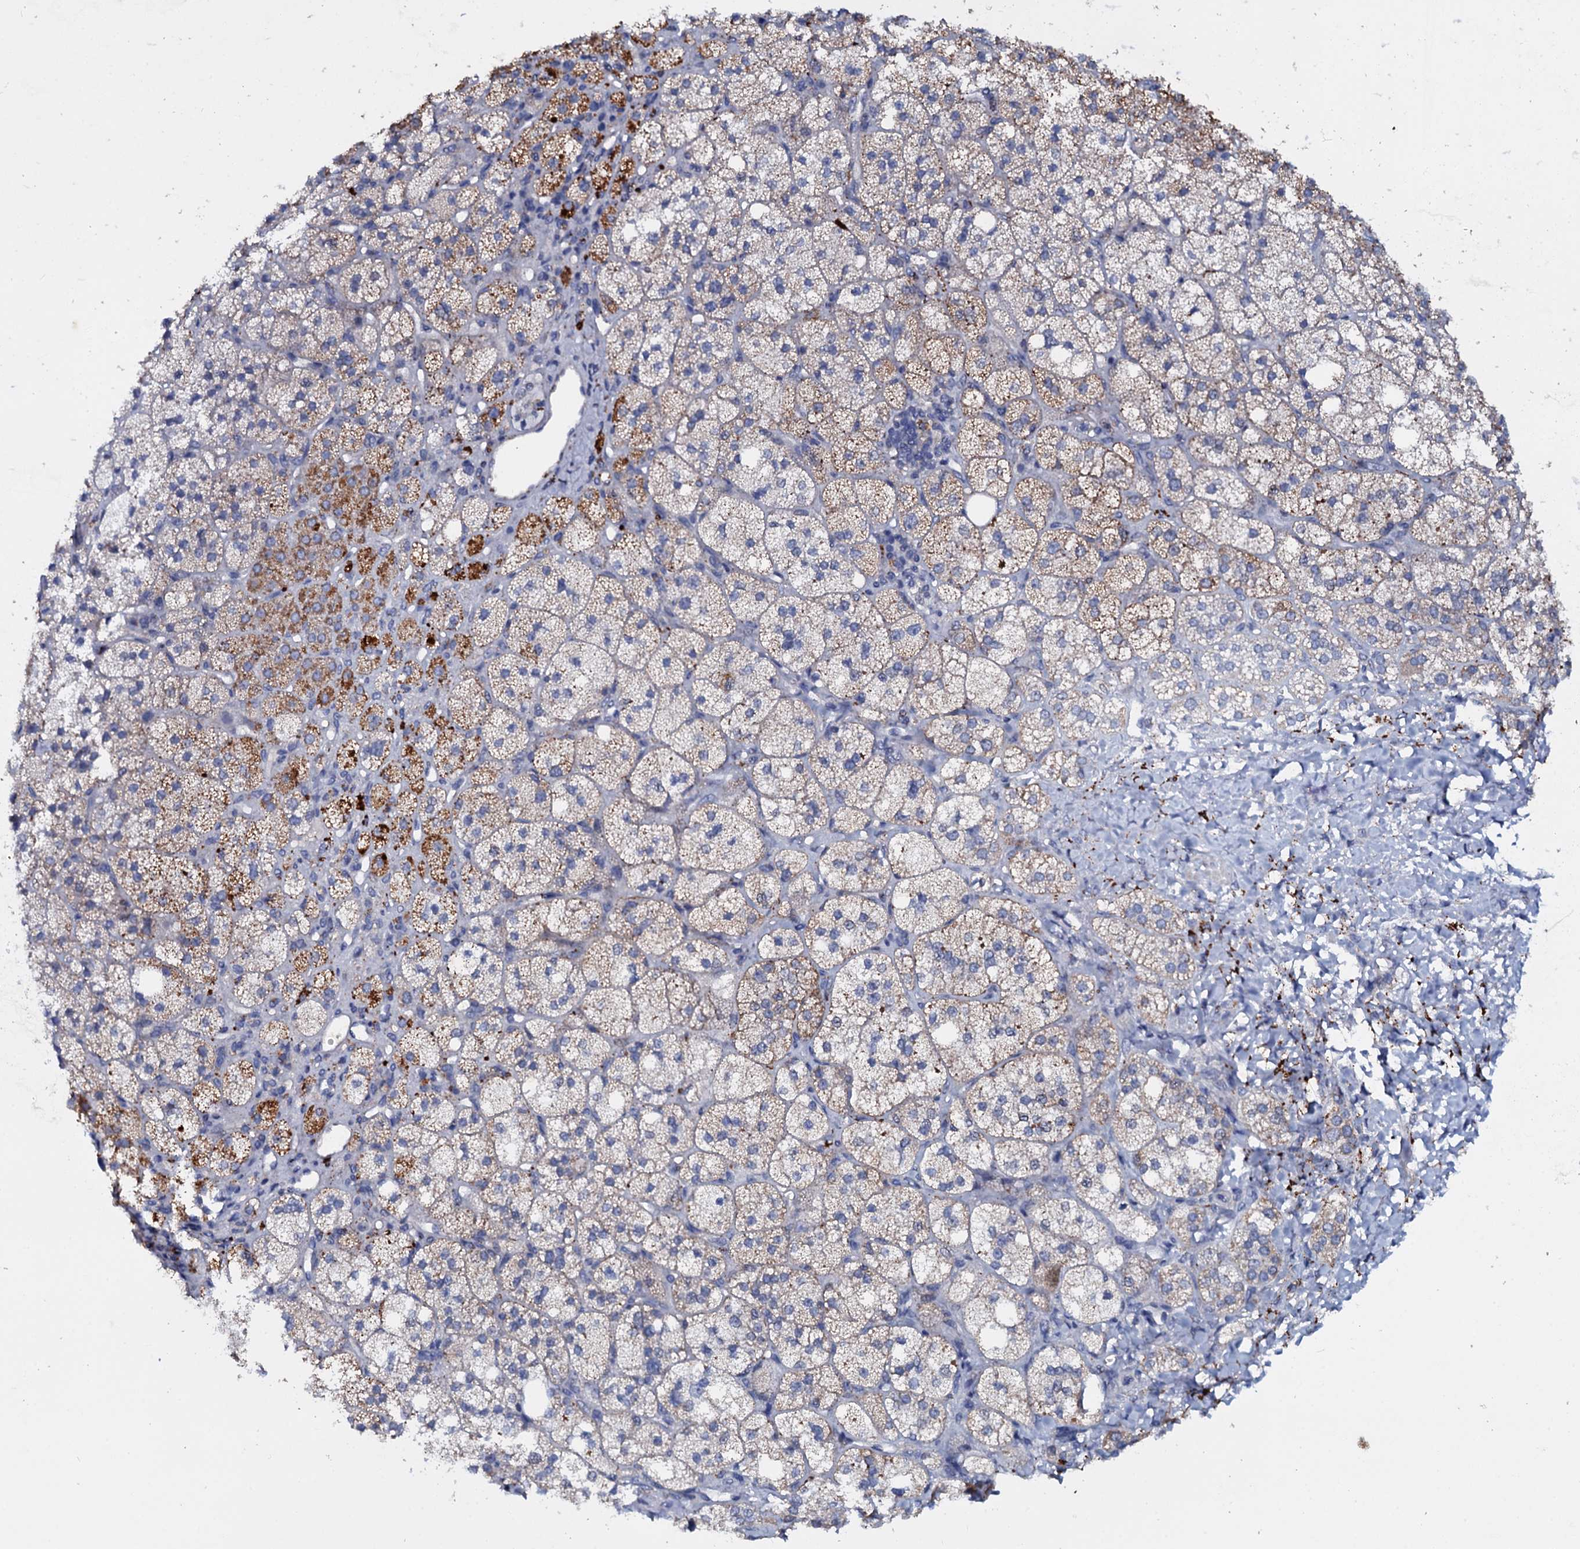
{"staining": {"intensity": "moderate", "quantity": "25%-75%", "location": "cytoplasmic/membranous"}, "tissue": "adrenal gland", "cell_type": "Glandular cells", "image_type": "normal", "snomed": [{"axis": "morphology", "description": "Normal tissue, NOS"}, {"axis": "topography", "description": "Adrenal gland"}], "caption": "Brown immunohistochemical staining in benign adrenal gland reveals moderate cytoplasmic/membranous positivity in about 25%-75% of glandular cells. The staining was performed using DAB, with brown indicating positive protein expression. Nuclei are stained blue with hematoxylin.", "gene": "SLC37A4", "patient": {"sex": "male", "age": 61}}